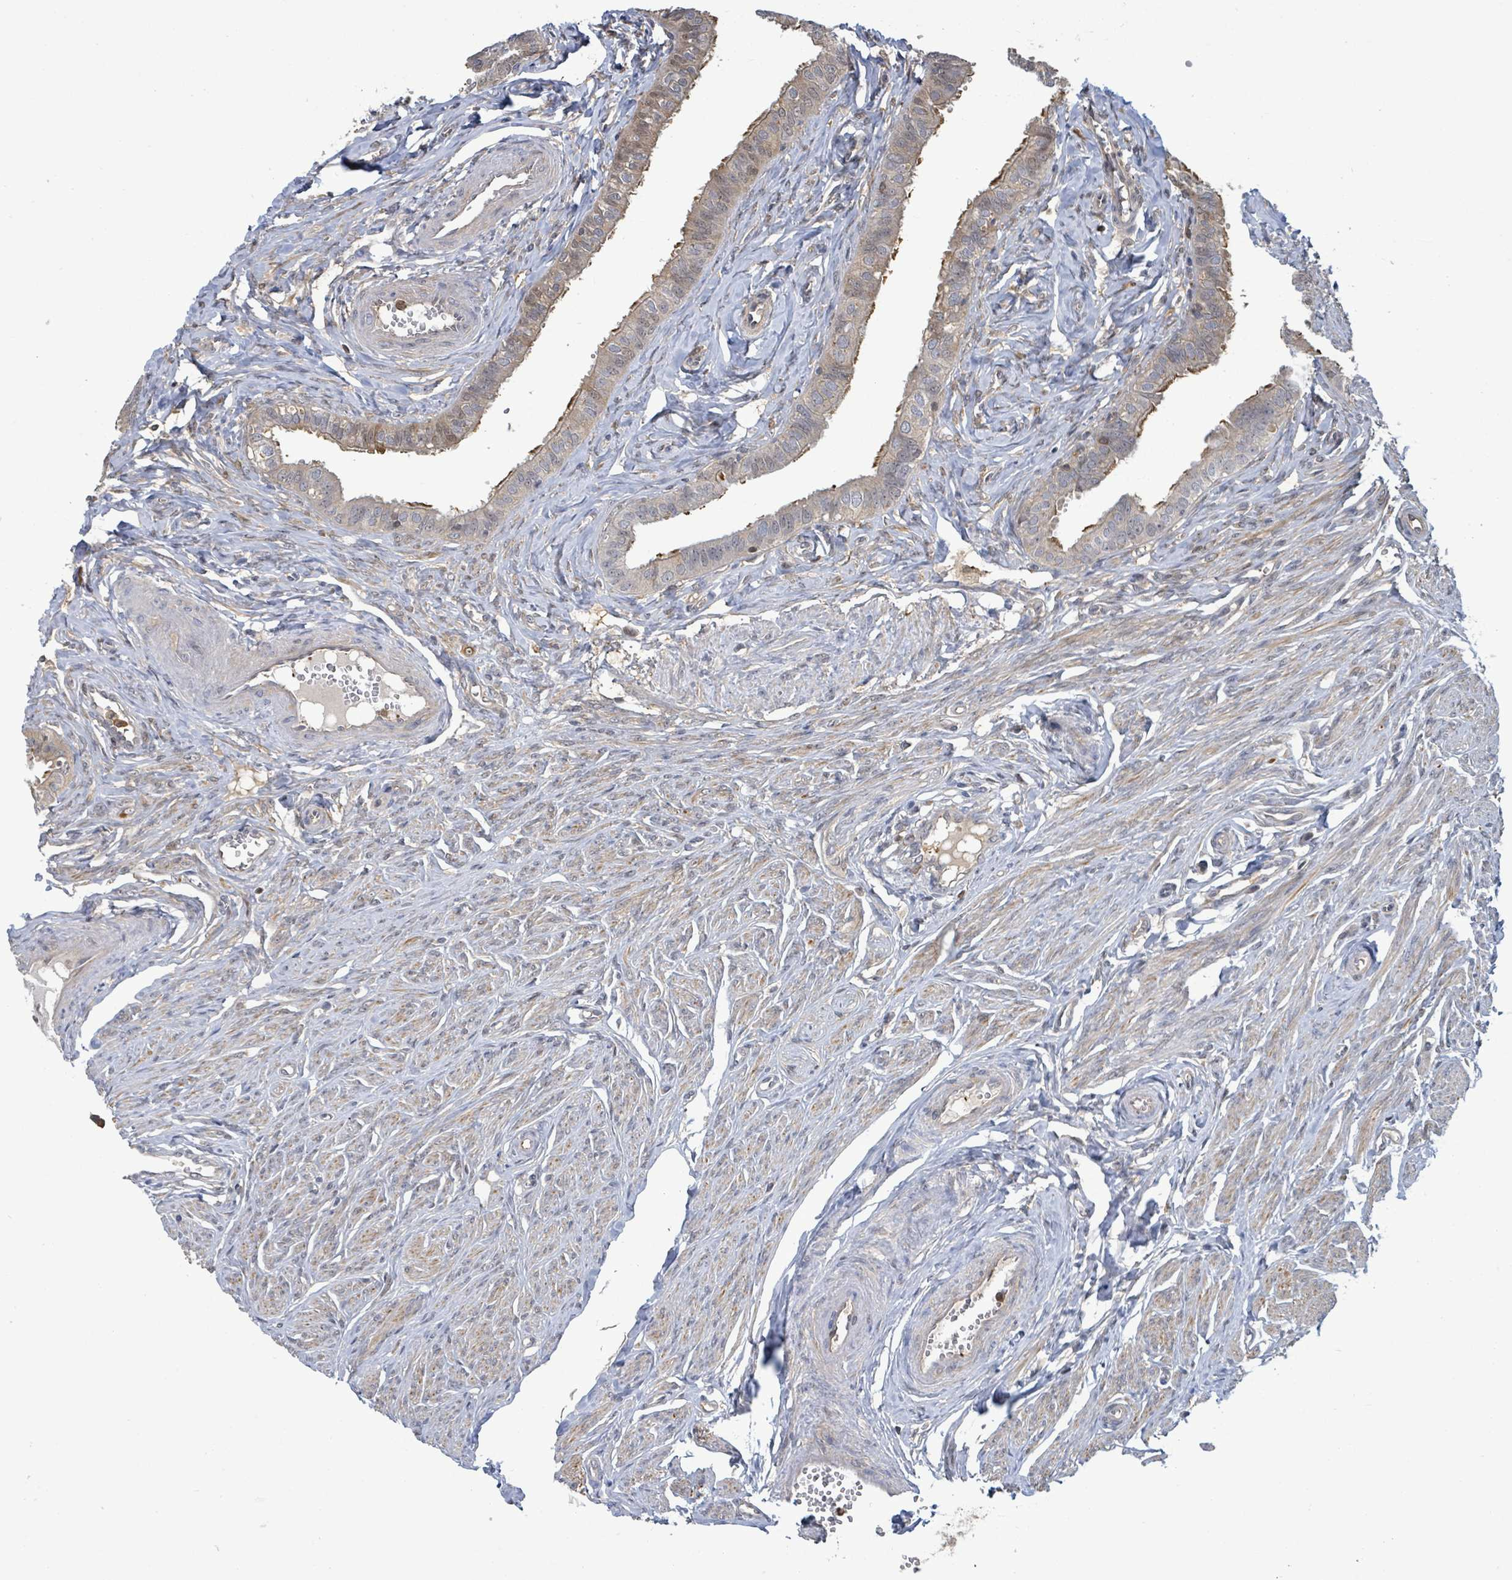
{"staining": {"intensity": "strong", "quantity": "<25%", "location": "cytoplasmic/membranous"}, "tissue": "fallopian tube", "cell_type": "Glandular cells", "image_type": "normal", "snomed": [{"axis": "morphology", "description": "Normal tissue, NOS"}, {"axis": "morphology", "description": "Carcinoma, NOS"}, {"axis": "topography", "description": "Fallopian tube"}, {"axis": "topography", "description": "Ovary"}], "caption": "Brown immunohistochemical staining in unremarkable fallopian tube reveals strong cytoplasmic/membranous expression in about <25% of glandular cells. The staining is performed using DAB (3,3'-diaminobenzidine) brown chromogen to label protein expression. The nuclei are counter-stained blue using hematoxylin.", "gene": "PGAM1", "patient": {"sex": "female", "age": 59}}